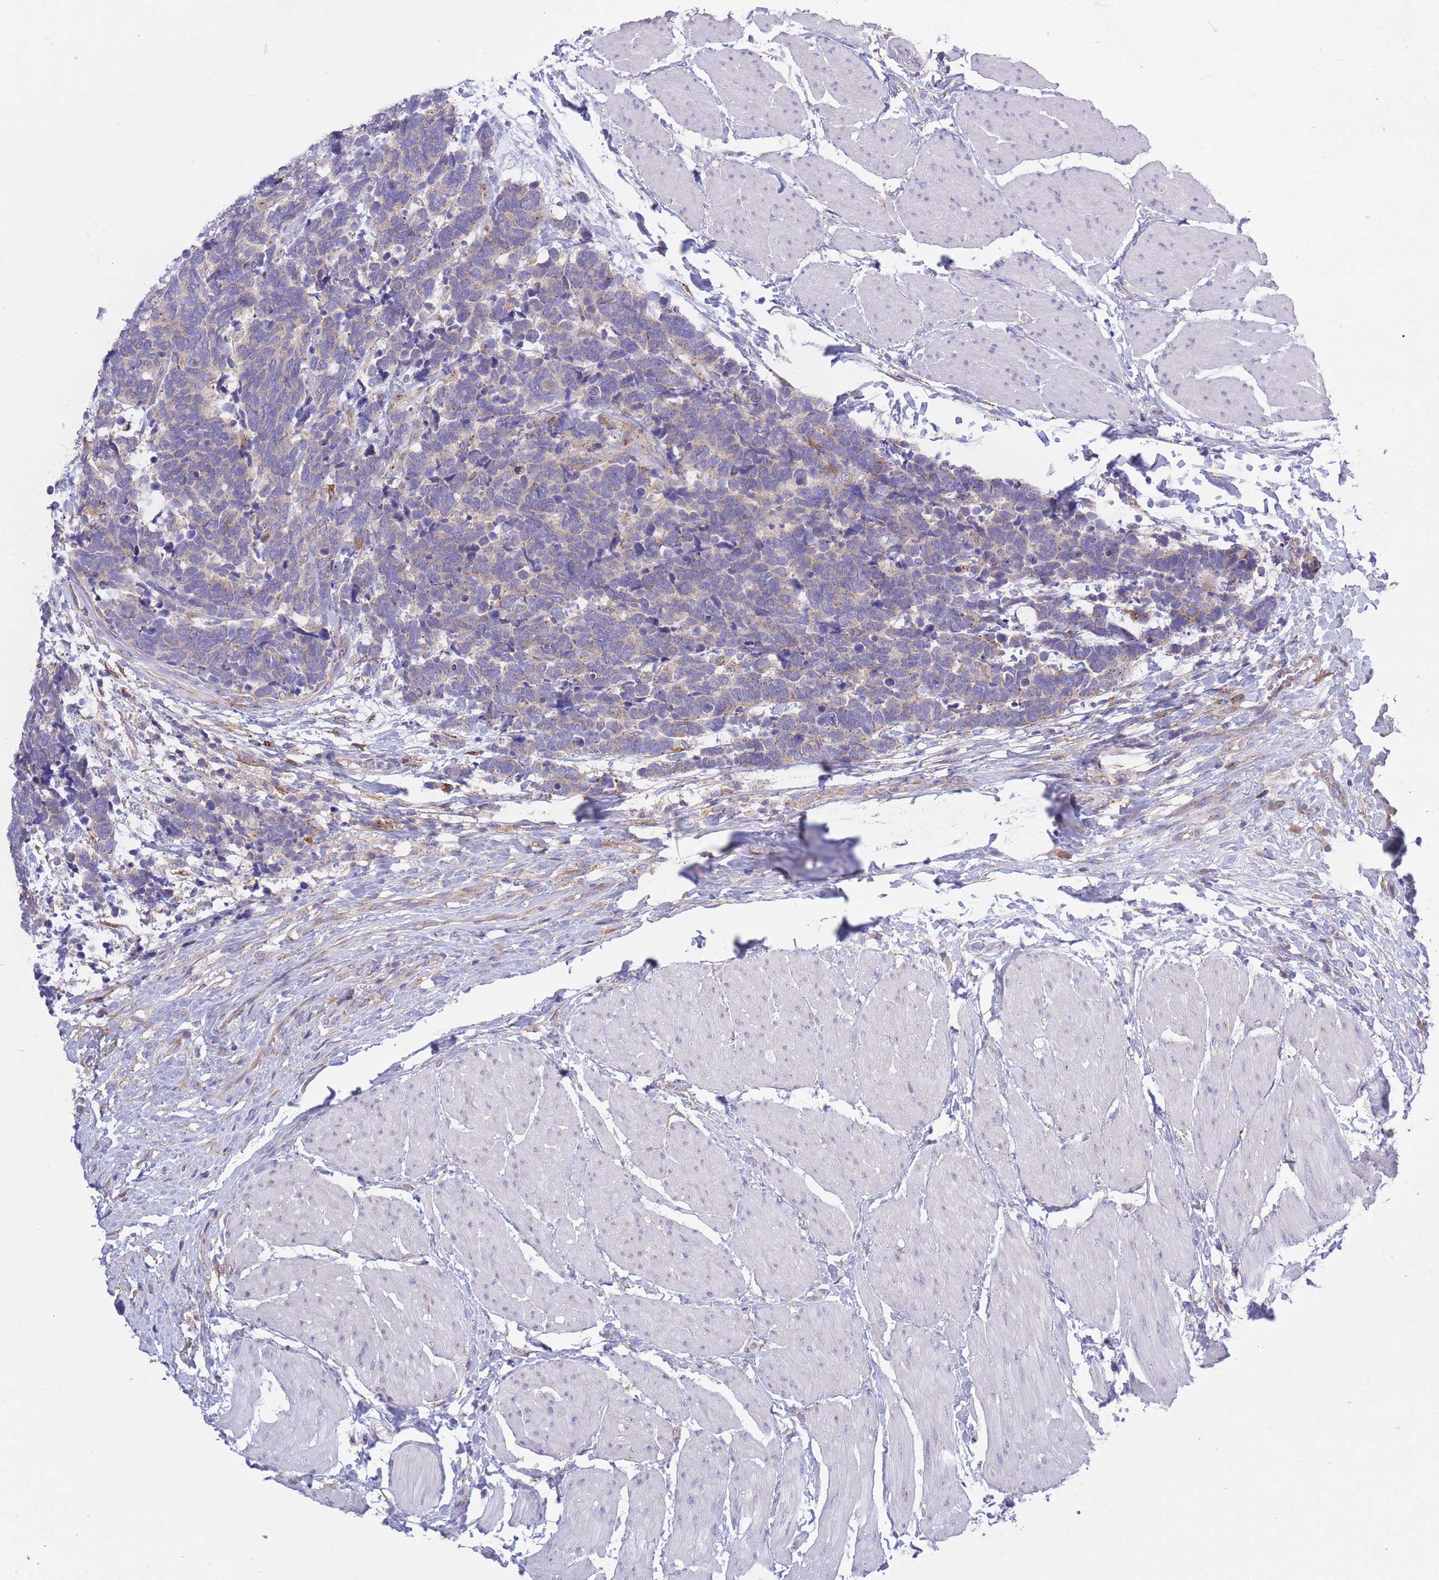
{"staining": {"intensity": "negative", "quantity": "none", "location": "none"}, "tissue": "carcinoid", "cell_type": "Tumor cells", "image_type": "cancer", "snomed": [{"axis": "morphology", "description": "Carcinoma, NOS"}, {"axis": "morphology", "description": "Carcinoid, malignant, NOS"}, {"axis": "topography", "description": "Urinary bladder"}], "caption": "Tumor cells show no significant expression in carcinoma.", "gene": "COPG2", "patient": {"sex": "male", "age": 57}}